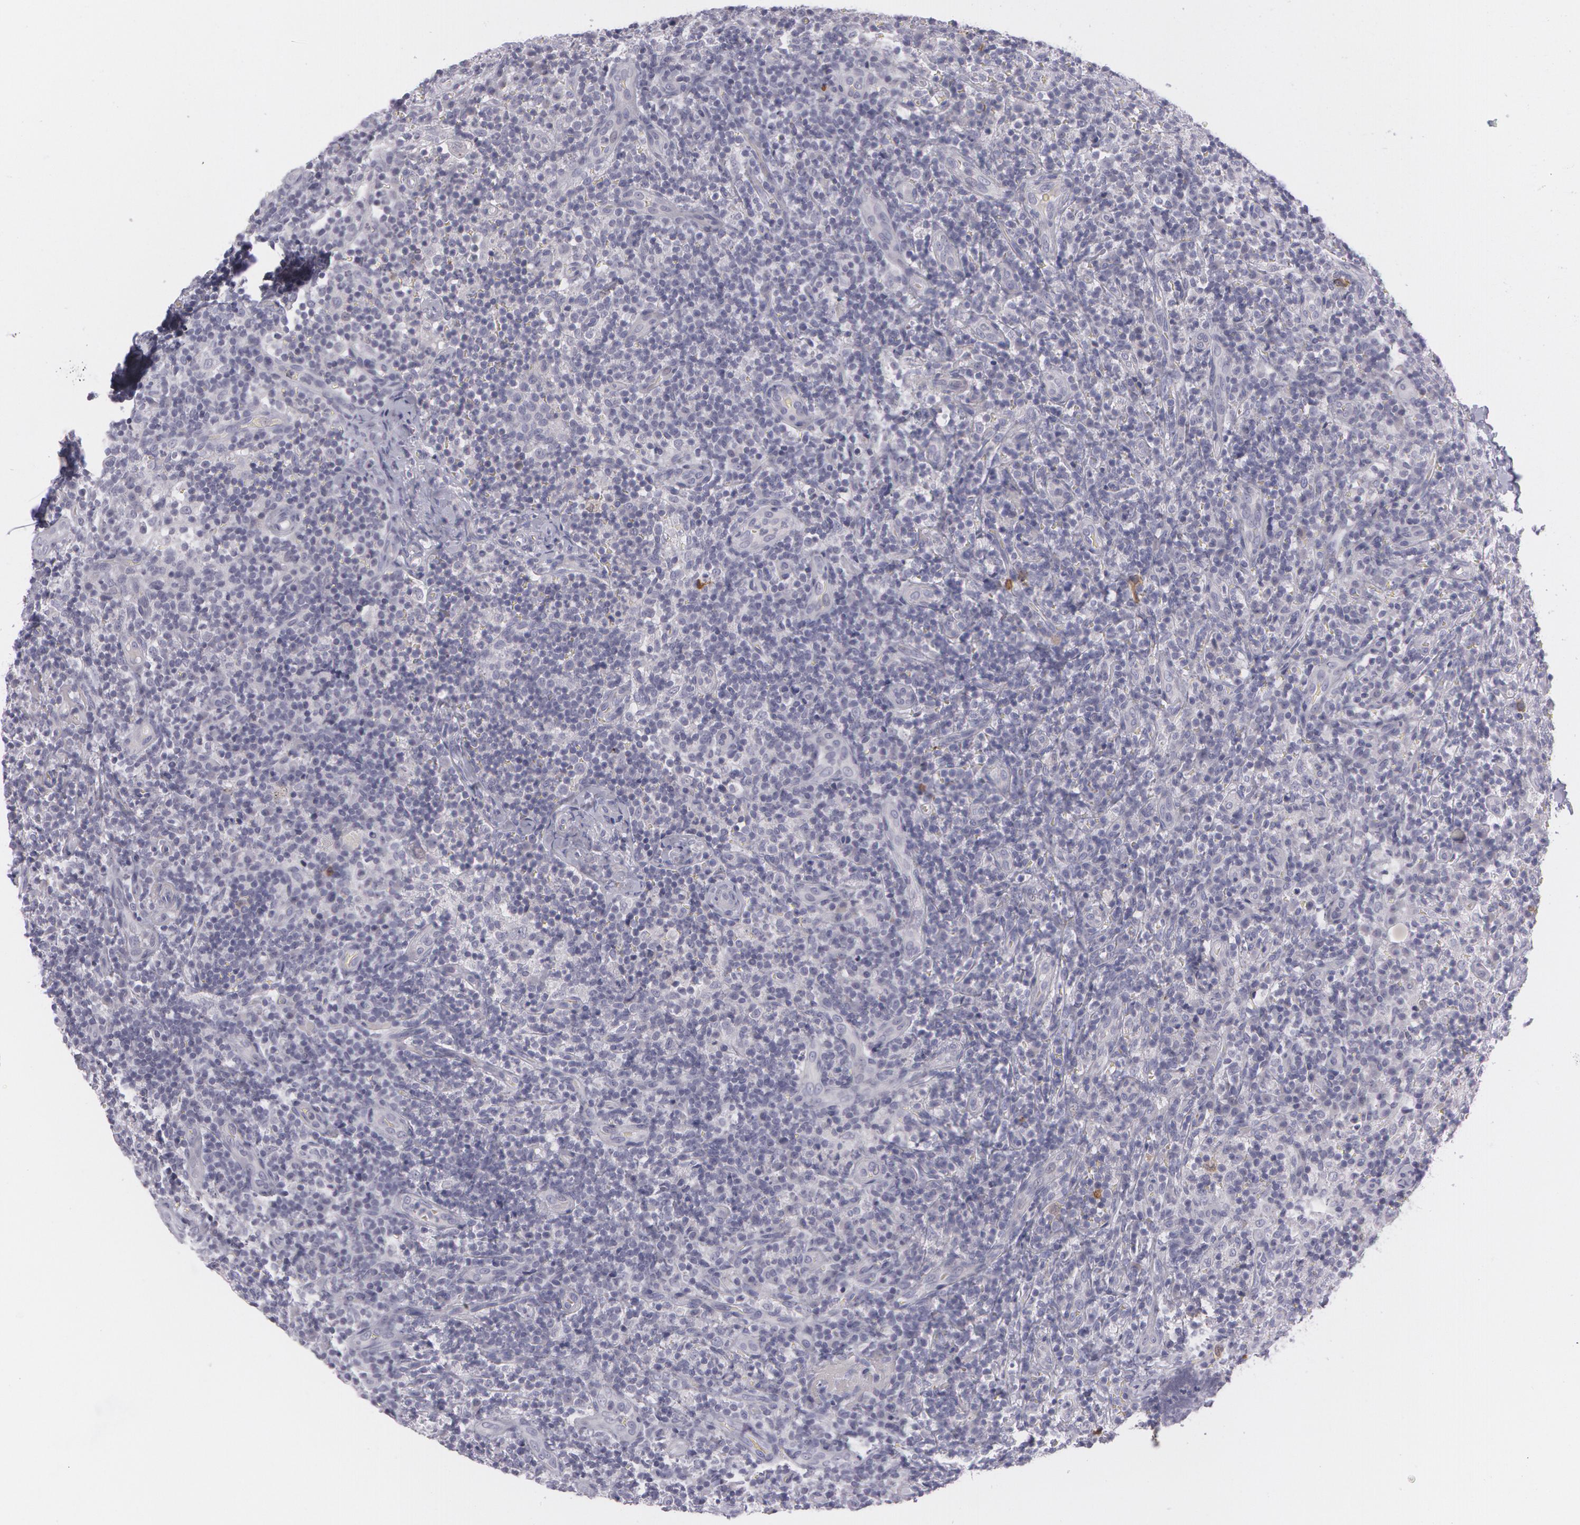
{"staining": {"intensity": "negative", "quantity": "none", "location": "none"}, "tissue": "lymph node", "cell_type": "Germinal center cells", "image_type": "normal", "snomed": [{"axis": "morphology", "description": "Normal tissue, NOS"}, {"axis": "morphology", "description": "Inflammation, NOS"}, {"axis": "topography", "description": "Lymph node"}], "caption": "Immunohistochemical staining of unremarkable human lymph node displays no significant staining in germinal center cells. The staining is performed using DAB brown chromogen with nuclei counter-stained in using hematoxylin.", "gene": "IL1RN", "patient": {"sex": "male", "age": 46}}